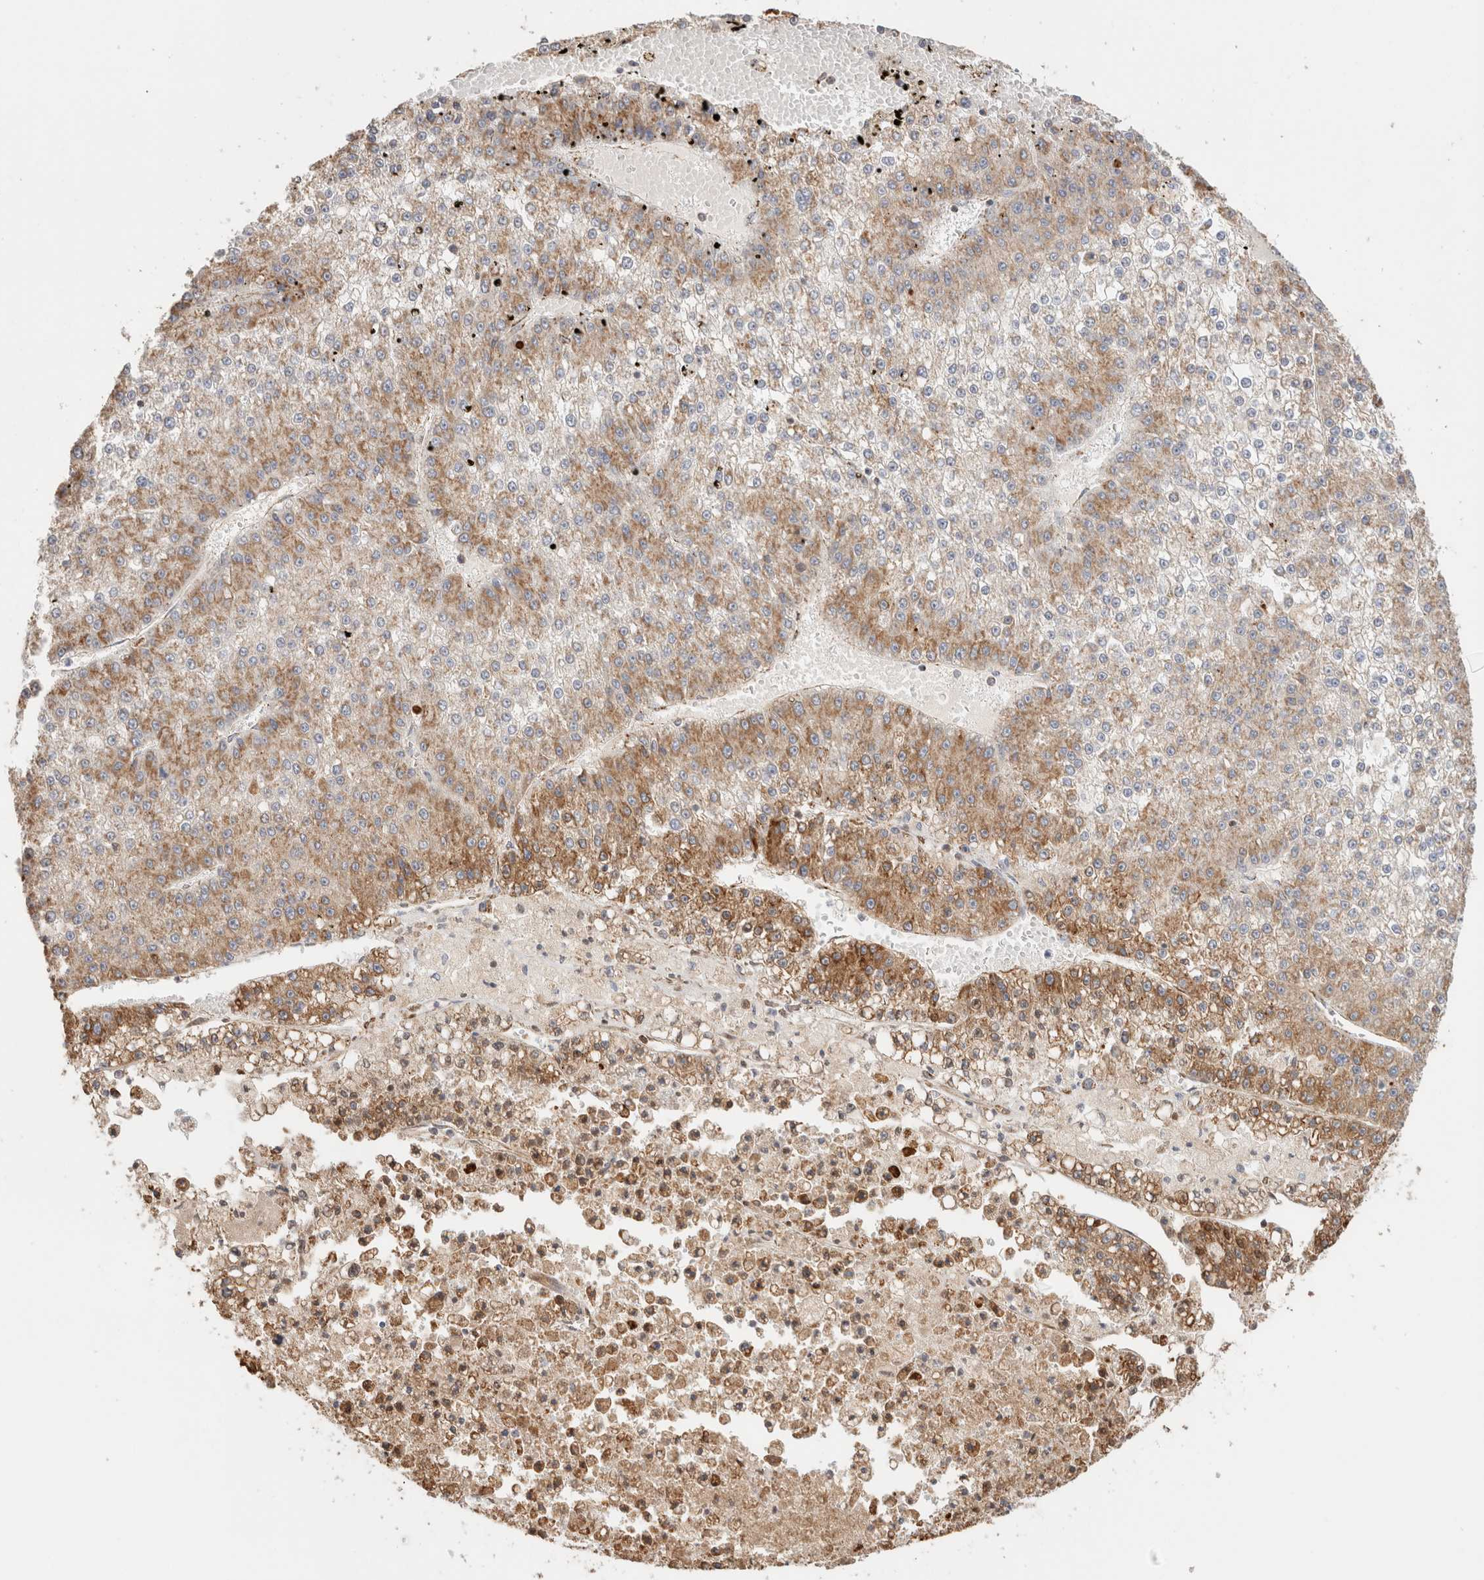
{"staining": {"intensity": "moderate", "quantity": "25%-75%", "location": "cytoplasmic/membranous"}, "tissue": "liver cancer", "cell_type": "Tumor cells", "image_type": "cancer", "snomed": [{"axis": "morphology", "description": "Carcinoma, Hepatocellular, NOS"}, {"axis": "topography", "description": "Liver"}], "caption": "Brown immunohistochemical staining in human liver cancer (hepatocellular carcinoma) reveals moderate cytoplasmic/membranous staining in about 25%-75% of tumor cells.", "gene": "C1QBP", "patient": {"sex": "female", "age": 73}}